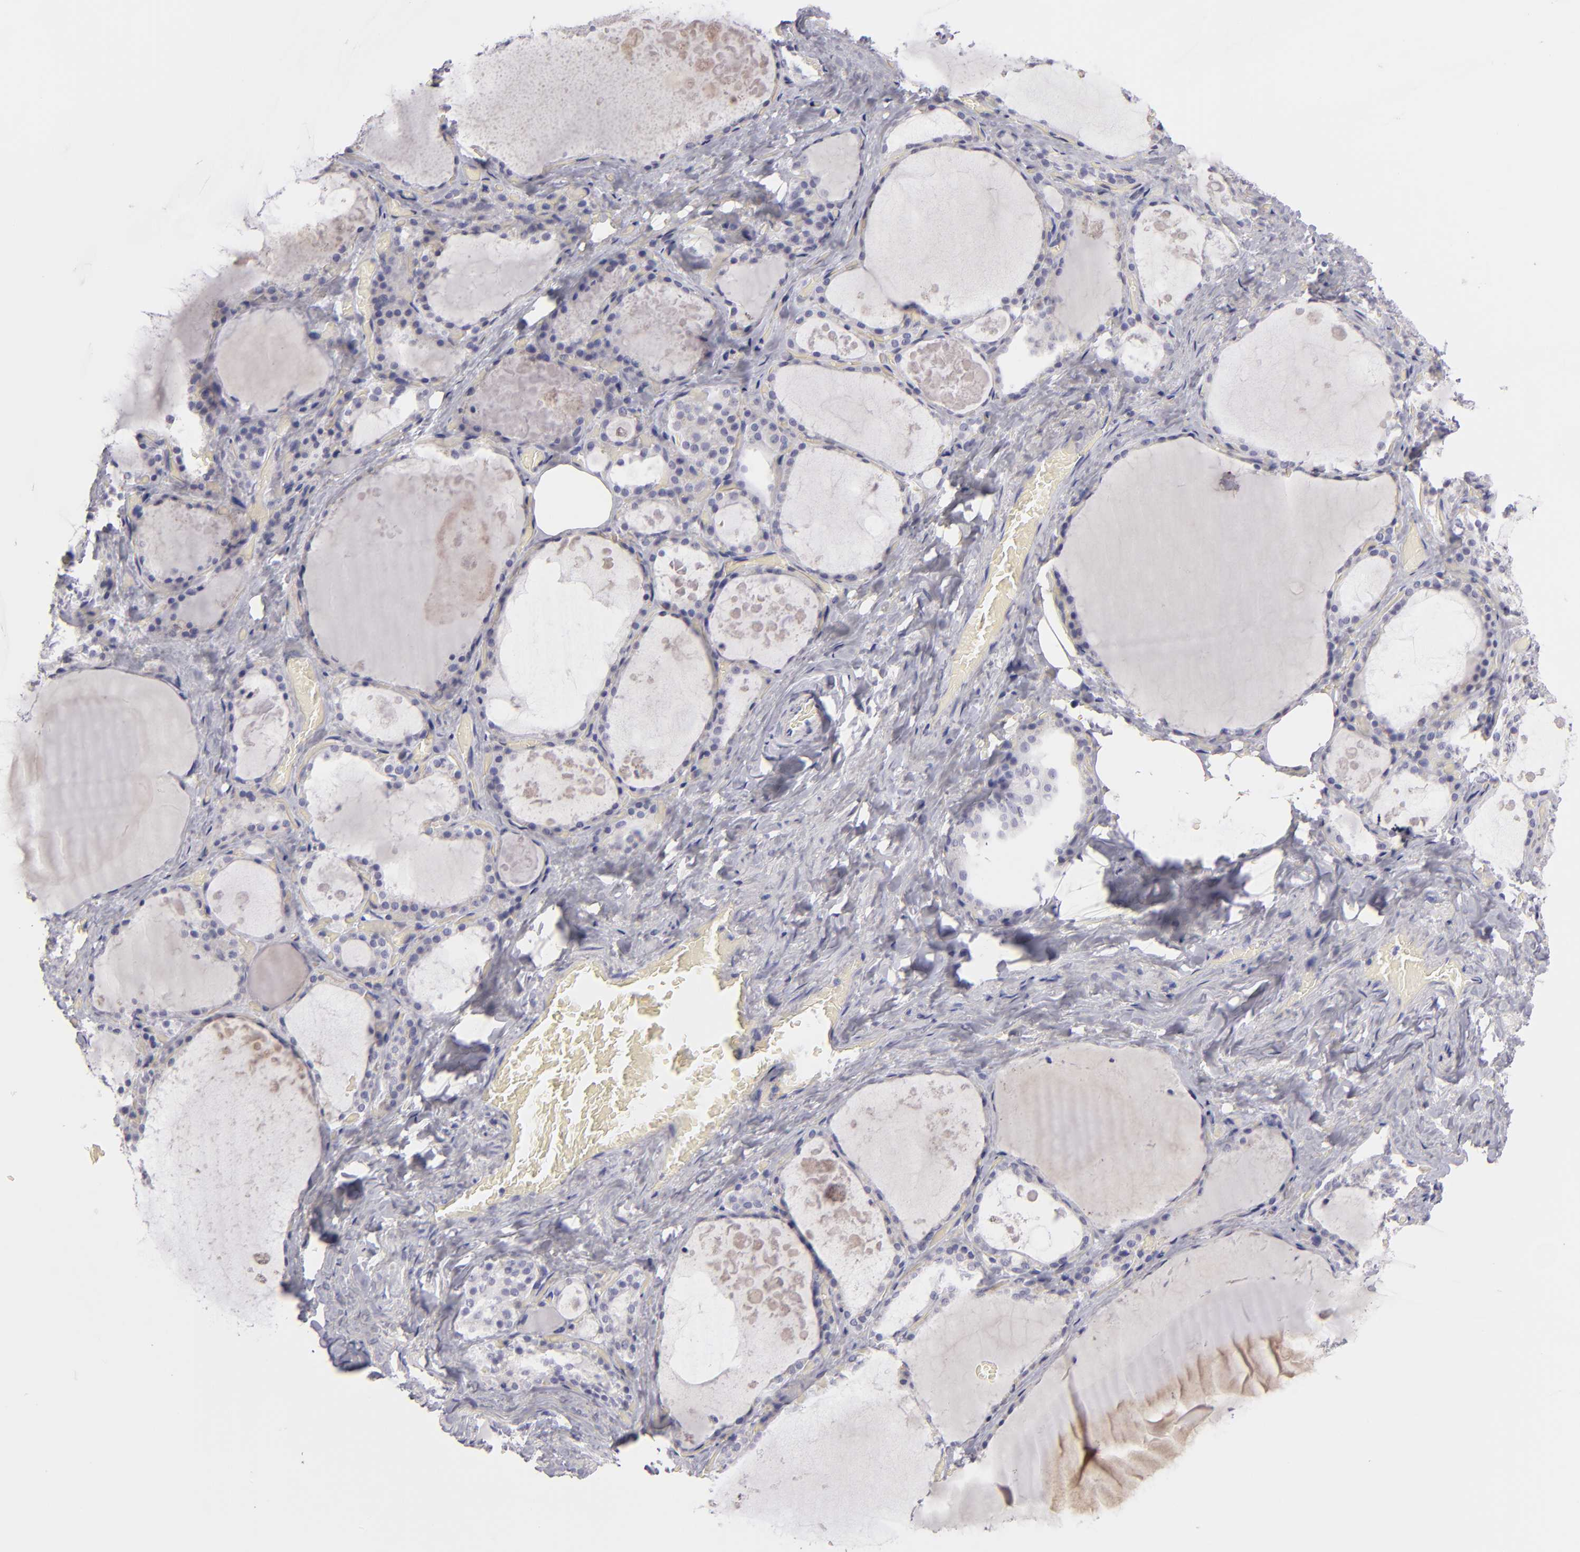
{"staining": {"intensity": "negative", "quantity": "none", "location": "none"}, "tissue": "thyroid gland", "cell_type": "Glandular cells", "image_type": "normal", "snomed": [{"axis": "morphology", "description": "Normal tissue, NOS"}, {"axis": "topography", "description": "Thyroid gland"}], "caption": "High power microscopy histopathology image of an IHC histopathology image of normal thyroid gland, revealing no significant staining in glandular cells.", "gene": "TNNC1", "patient": {"sex": "male", "age": 61}}